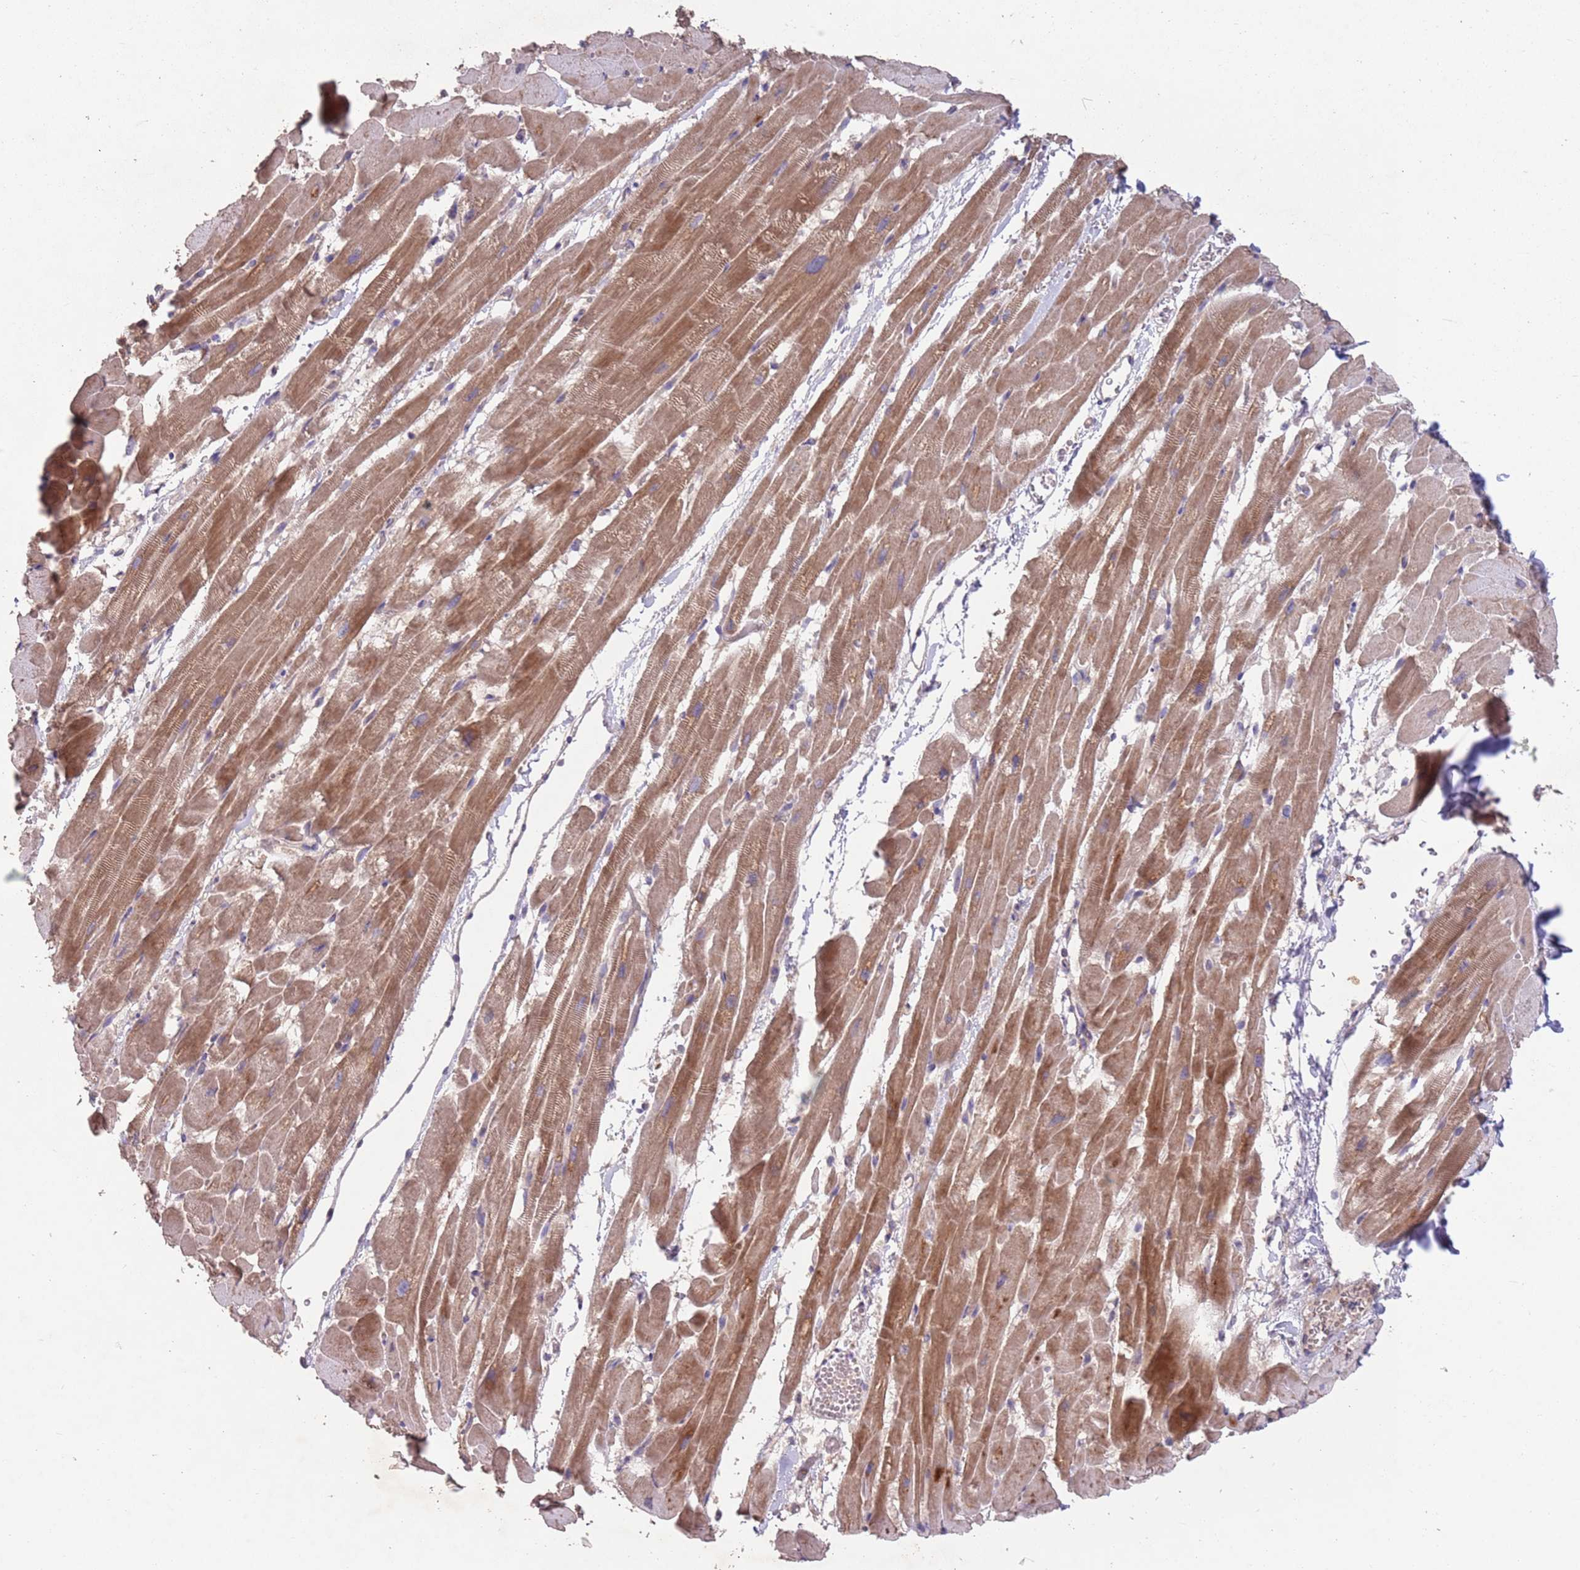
{"staining": {"intensity": "moderate", "quantity": ">75%", "location": "cytoplasmic/membranous"}, "tissue": "heart muscle", "cell_type": "Cardiomyocytes", "image_type": "normal", "snomed": [{"axis": "morphology", "description": "Normal tissue, NOS"}, {"axis": "topography", "description": "Heart"}], "caption": "Protein expression analysis of benign human heart muscle reveals moderate cytoplasmic/membranous positivity in approximately >75% of cardiomyocytes.", "gene": "MEI1", "patient": {"sex": "male", "age": 37}}